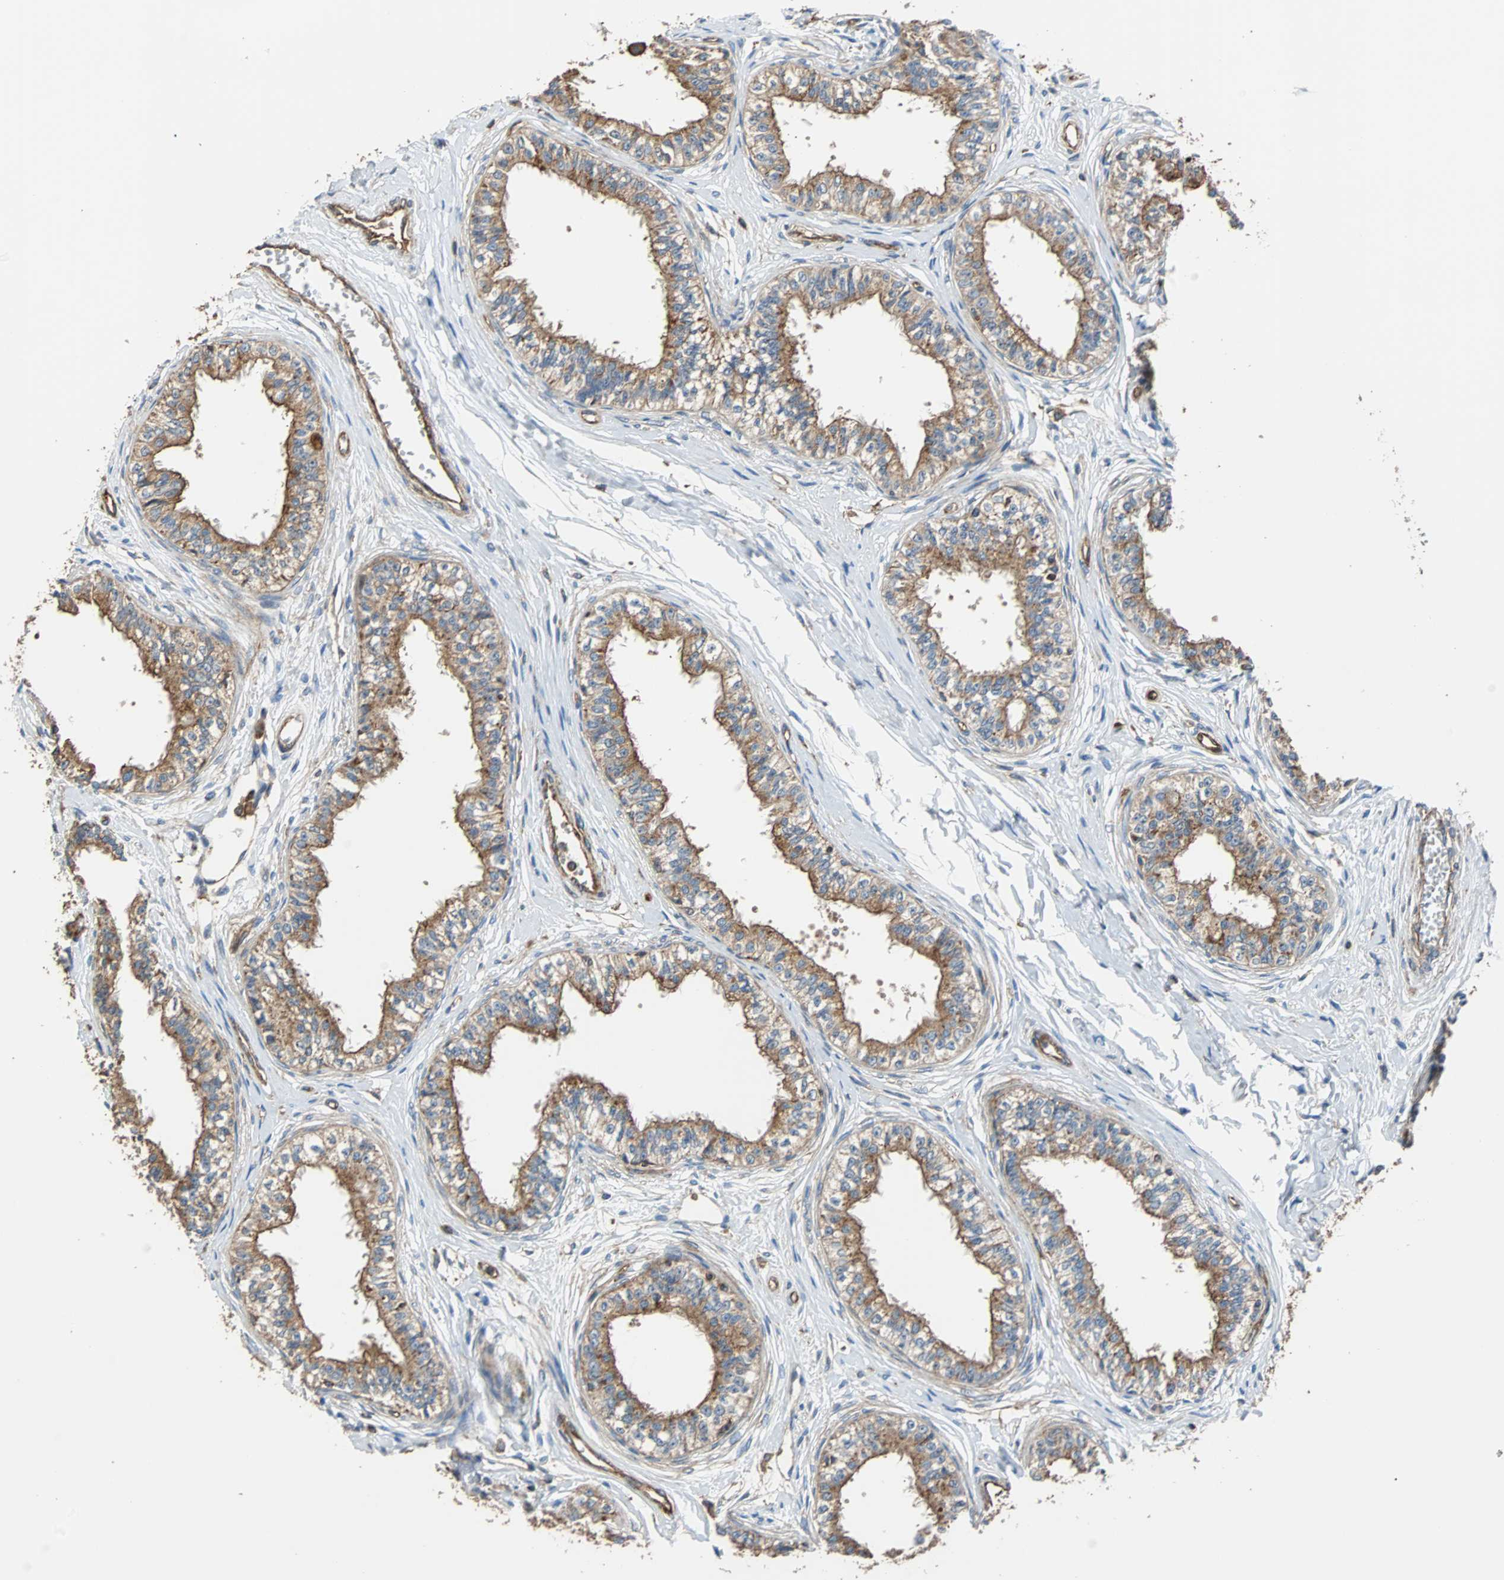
{"staining": {"intensity": "moderate", "quantity": ">75%", "location": "cytoplasmic/membranous"}, "tissue": "epididymis", "cell_type": "Glandular cells", "image_type": "normal", "snomed": [{"axis": "morphology", "description": "Normal tissue, NOS"}, {"axis": "morphology", "description": "Adenocarcinoma, metastatic, NOS"}, {"axis": "topography", "description": "Testis"}, {"axis": "topography", "description": "Epididymis"}], "caption": "Immunohistochemical staining of unremarkable human epididymis reveals >75% levels of moderate cytoplasmic/membranous protein expression in approximately >75% of glandular cells. (brown staining indicates protein expression, while blue staining denotes nuclei).", "gene": "PLCG2", "patient": {"sex": "male", "age": 26}}